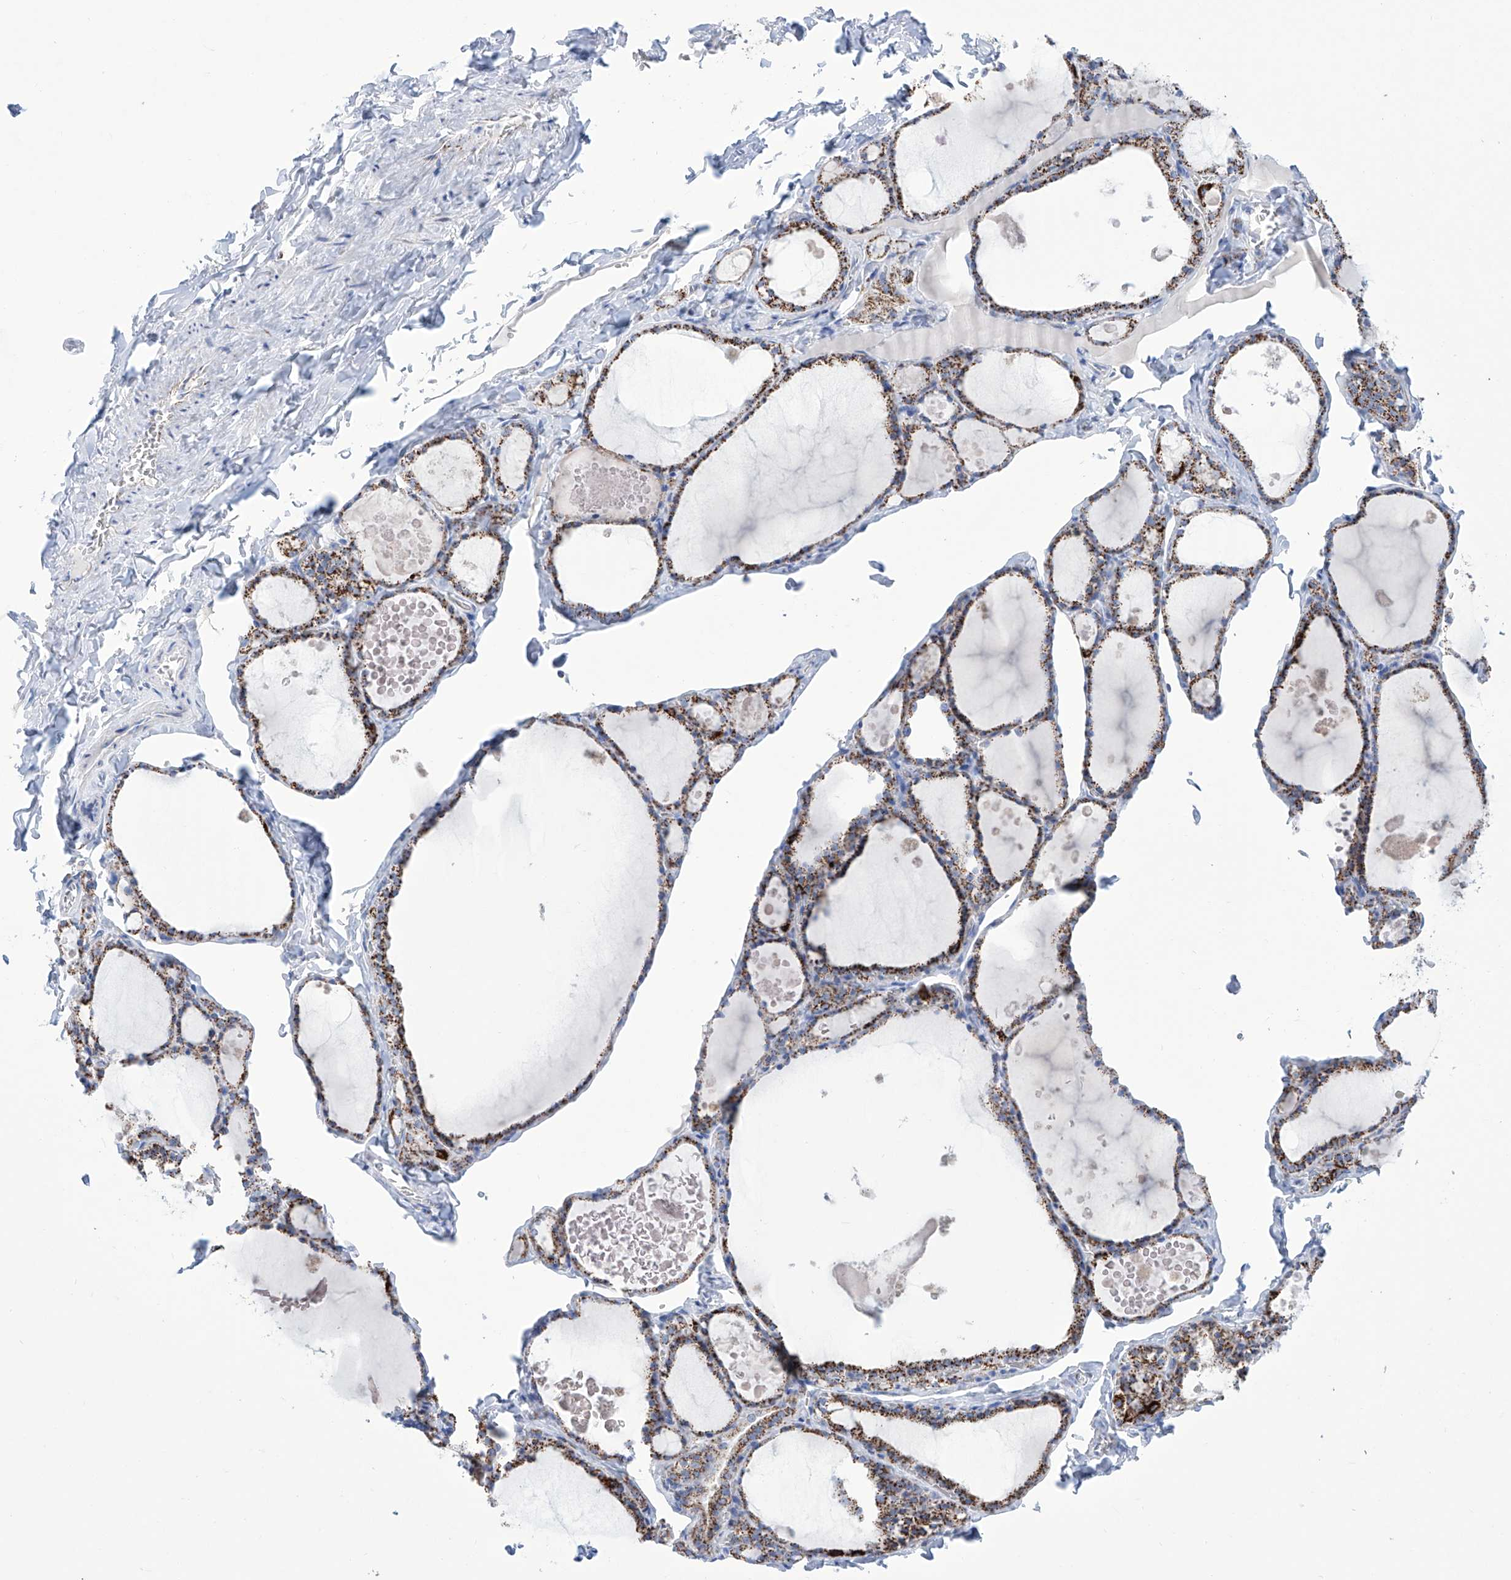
{"staining": {"intensity": "strong", "quantity": ">75%", "location": "cytoplasmic/membranous"}, "tissue": "thyroid gland", "cell_type": "Glandular cells", "image_type": "normal", "snomed": [{"axis": "morphology", "description": "Normal tissue, NOS"}, {"axis": "topography", "description": "Thyroid gland"}], "caption": "The immunohistochemical stain labels strong cytoplasmic/membranous staining in glandular cells of benign thyroid gland. (IHC, brightfield microscopy, high magnification).", "gene": "ALDH6A1", "patient": {"sex": "male", "age": 56}}